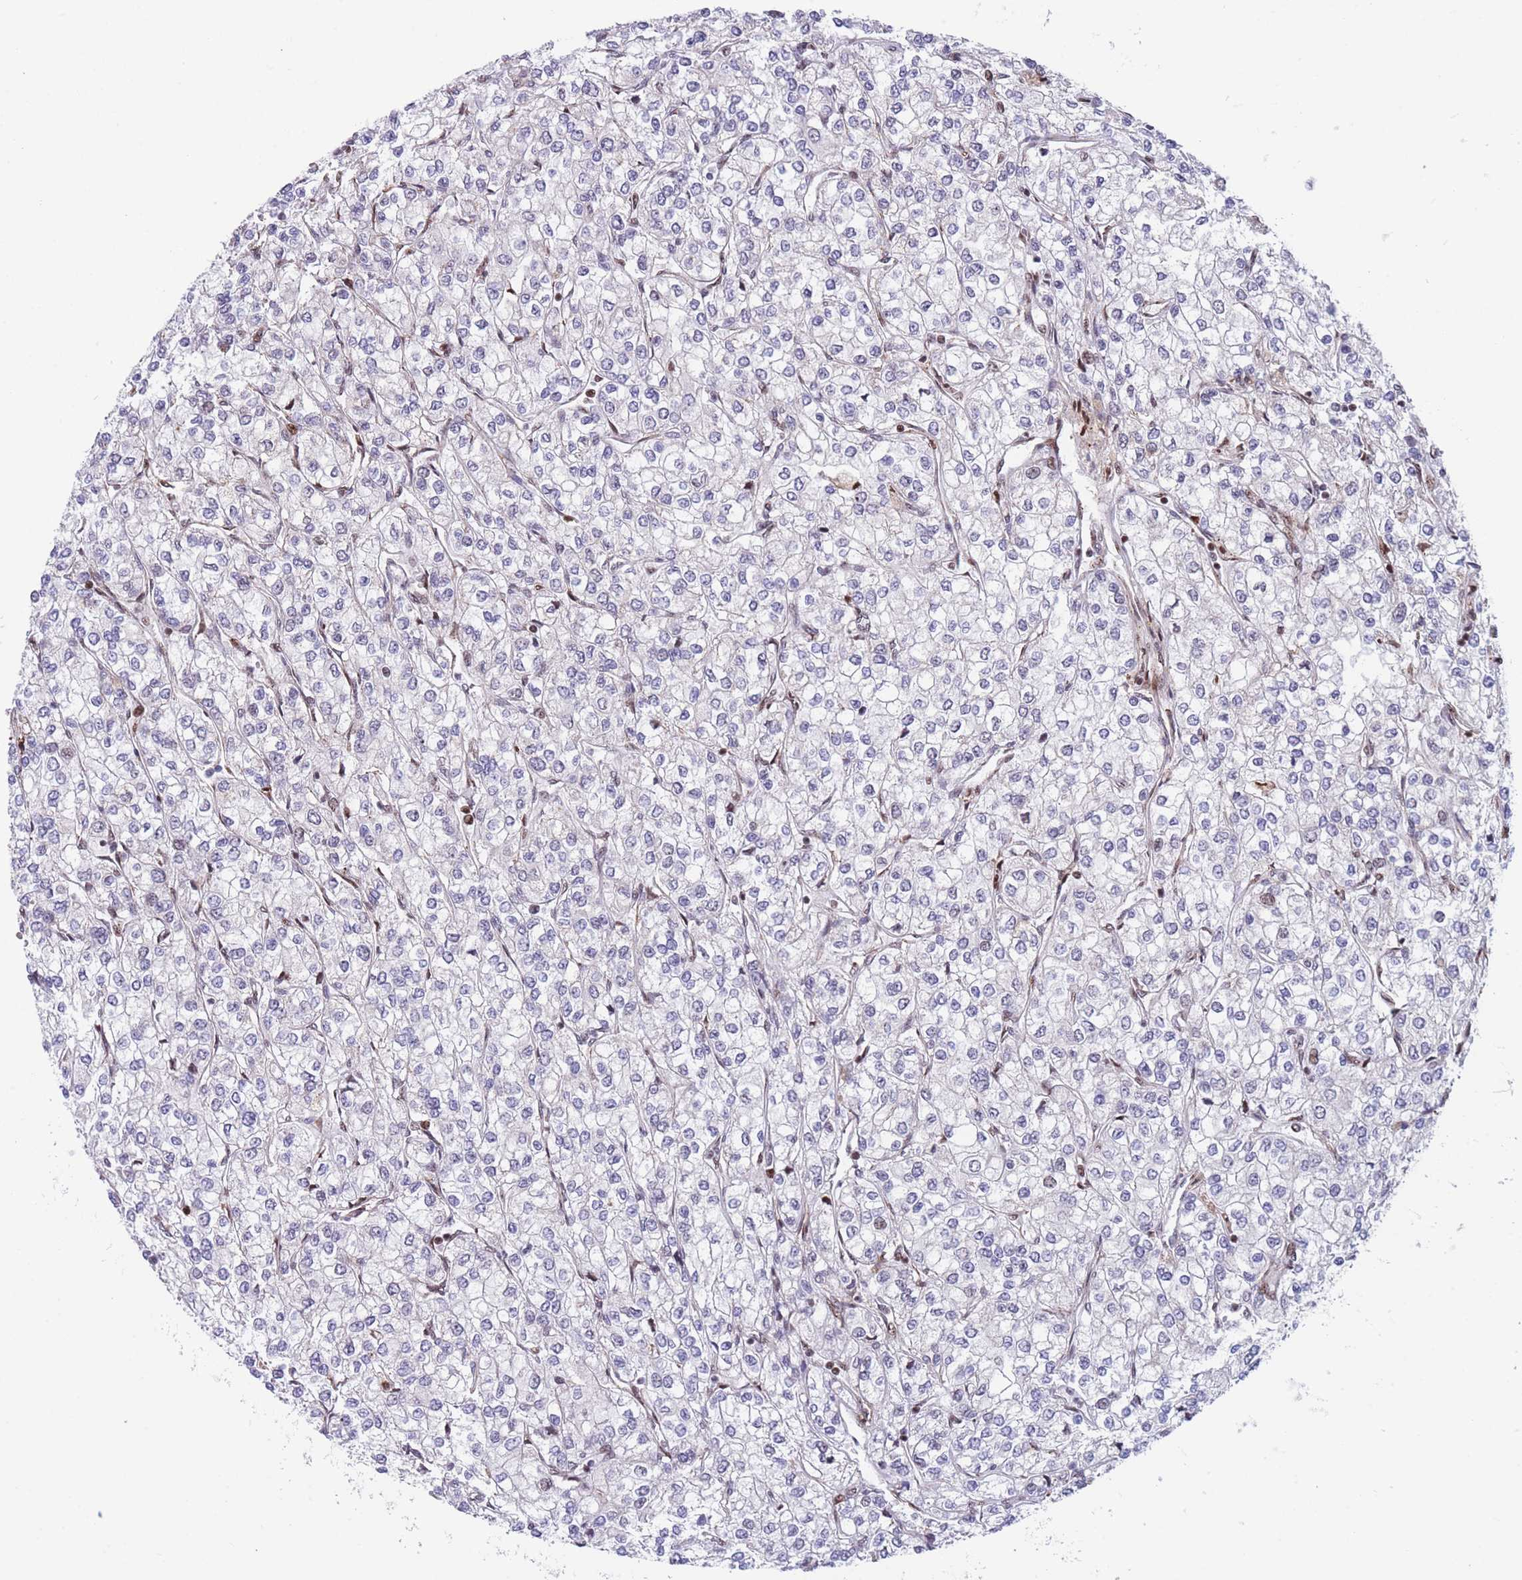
{"staining": {"intensity": "weak", "quantity": "<25%", "location": "nuclear"}, "tissue": "renal cancer", "cell_type": "Tumor cells", "image_type": "cancer", "snomed": [{"axis": "morphology", "description": "Adenocarcinoma, NOS"}, {"axis": "topography", "description": "Kidney"}], "caption": "Immunohistochemistry micrograph of human renal adenocarcinoma stained for a protein (brown), which reveals no staining in tumor cells.", "gene": "DNAJC3", "patient": {"sex": "male", "age": 80}}